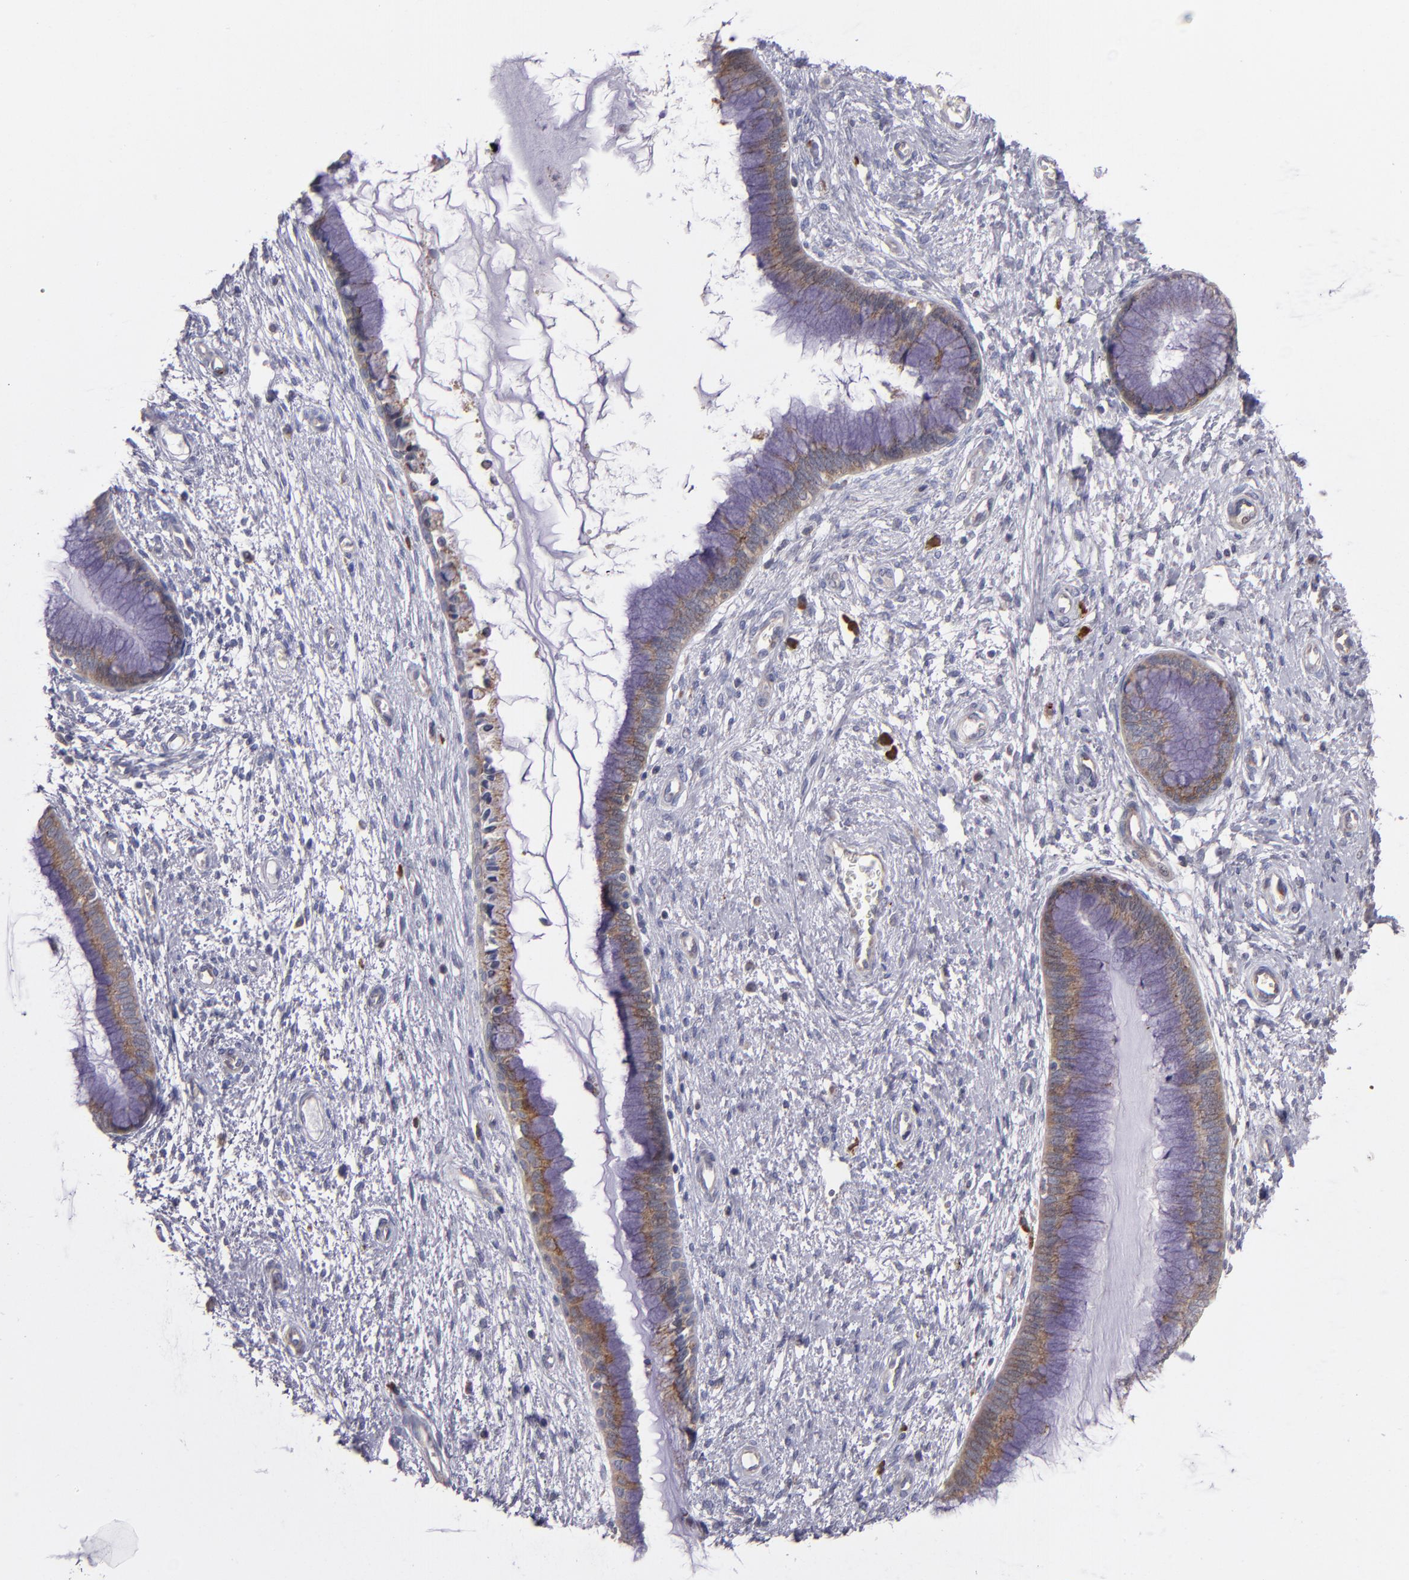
{"staining": {"intensity": "moderate", "quantity": ">75%", "location": "cytoplasmic/membranous"}, "tissue": "cervix", "cell_type": "Glandular cells", "image_type": "normal", "snomed": [{"axis": "morphology", "description": "Normal tissue, NOS"}, {"axis": "topography", "description": "Cervix"}], "caption": "A brown stain labels moderate cytoplasmic/membranous expression of a protein in glandular cells of unremarkable cervix. The protein is shown in brown color, while the nuclei are stained blue.", "gene": "IFIH1", "patient": {"sex": "female", "age": 55}}